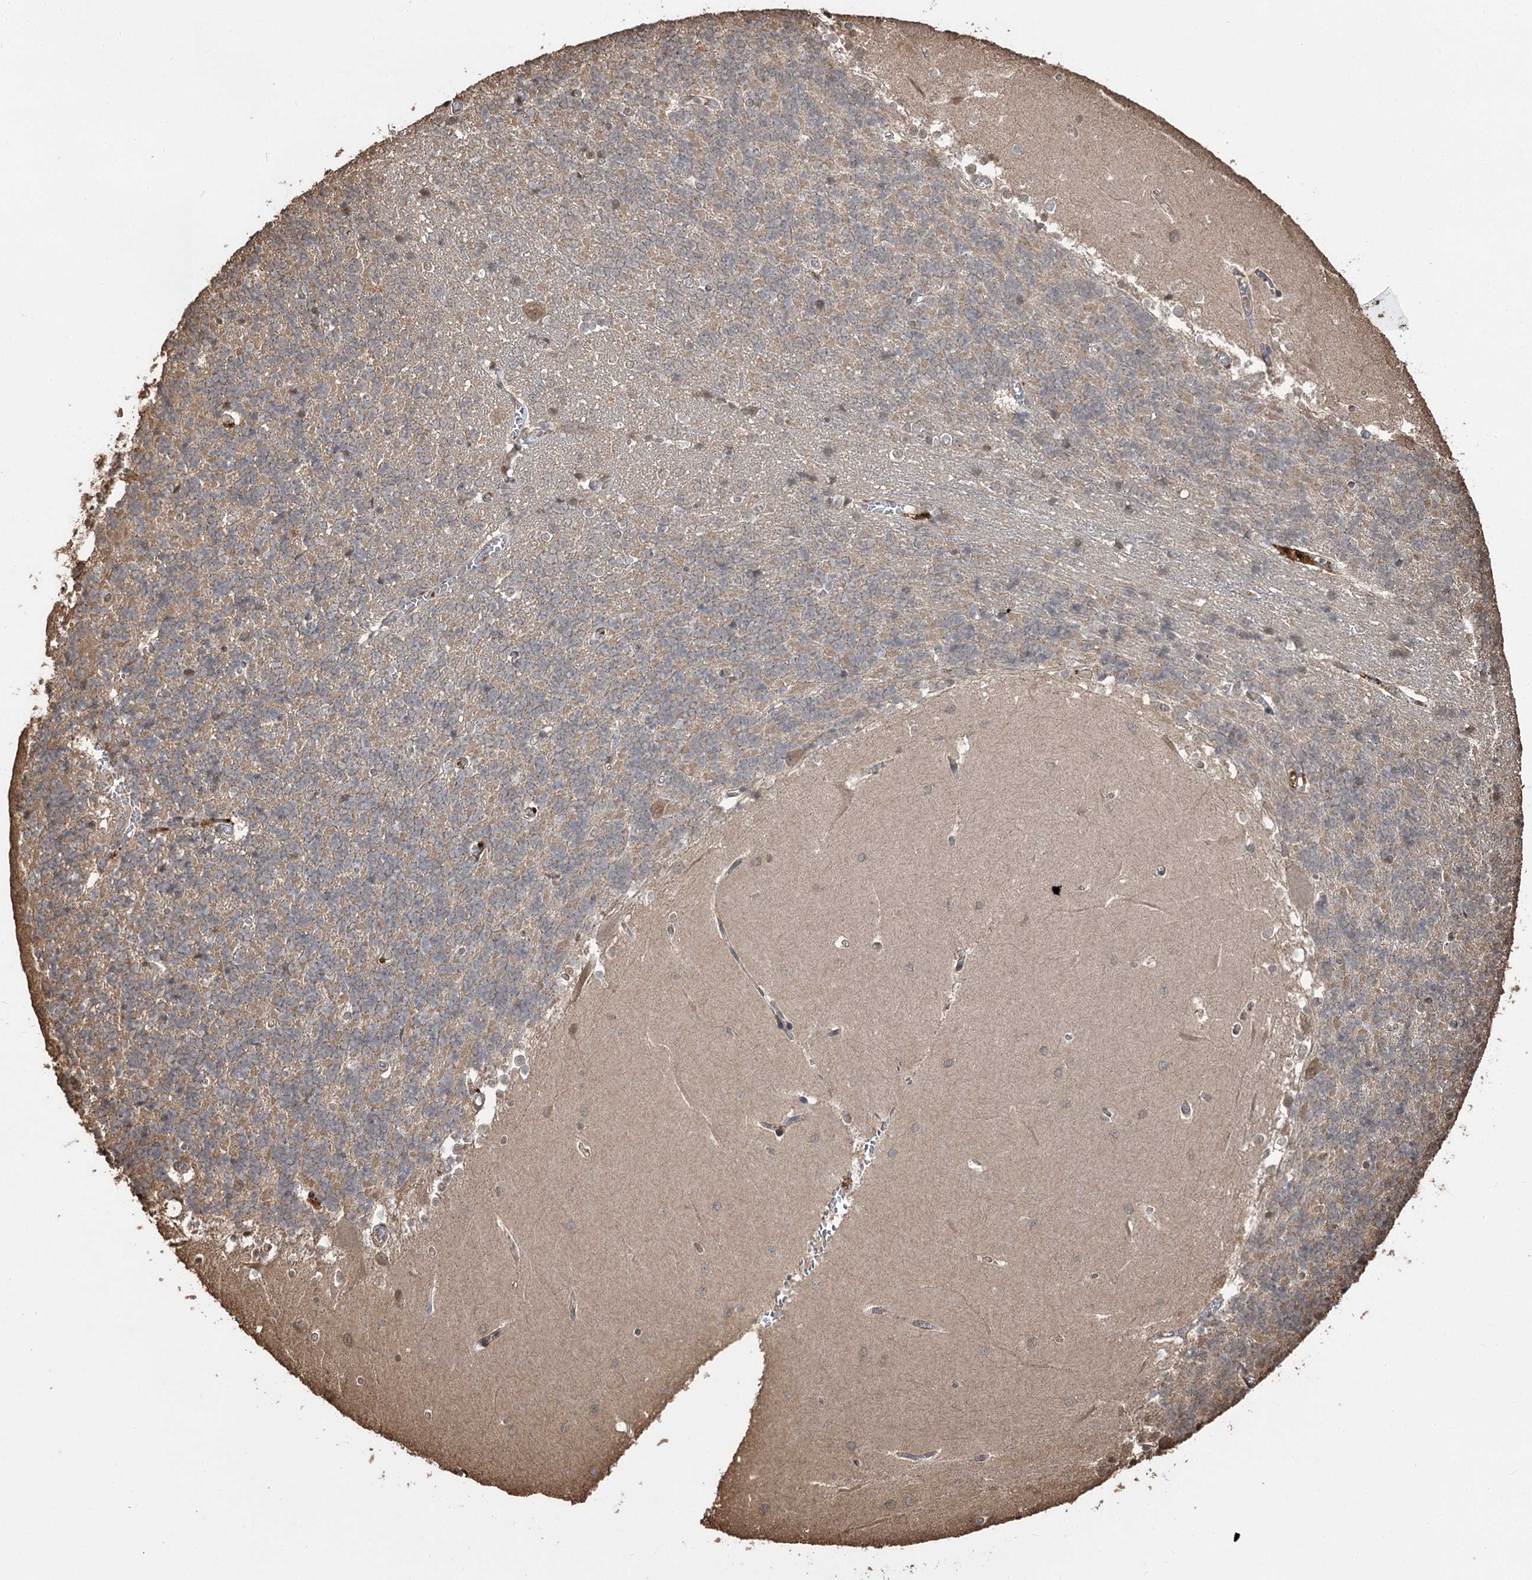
{"staining": {"intensity": "weak", "quantity": "25%-75%", "location": "cytoplasmic/membranous"}, "tissue": "cerebellum", "cell_type": "Cells in granular layer", "image_type": "normal", "snomed": [{"axis": "morphology", "description": "Normal tissue, NOS"}, {"axis": "topography", "description": "Cerebellum"}], "caption": "The photomicrograph shows immunohistochemical staining of normal cerebellum. There is weak cytoplasmic/membranous positivity is present in approximately 25%-75% of cells in granular layer. The protein of interest is shown in brown color, while the nuclei are stained blue.", "gene": "PLCH1", "patient": {"sex": "male", "age": 37}}